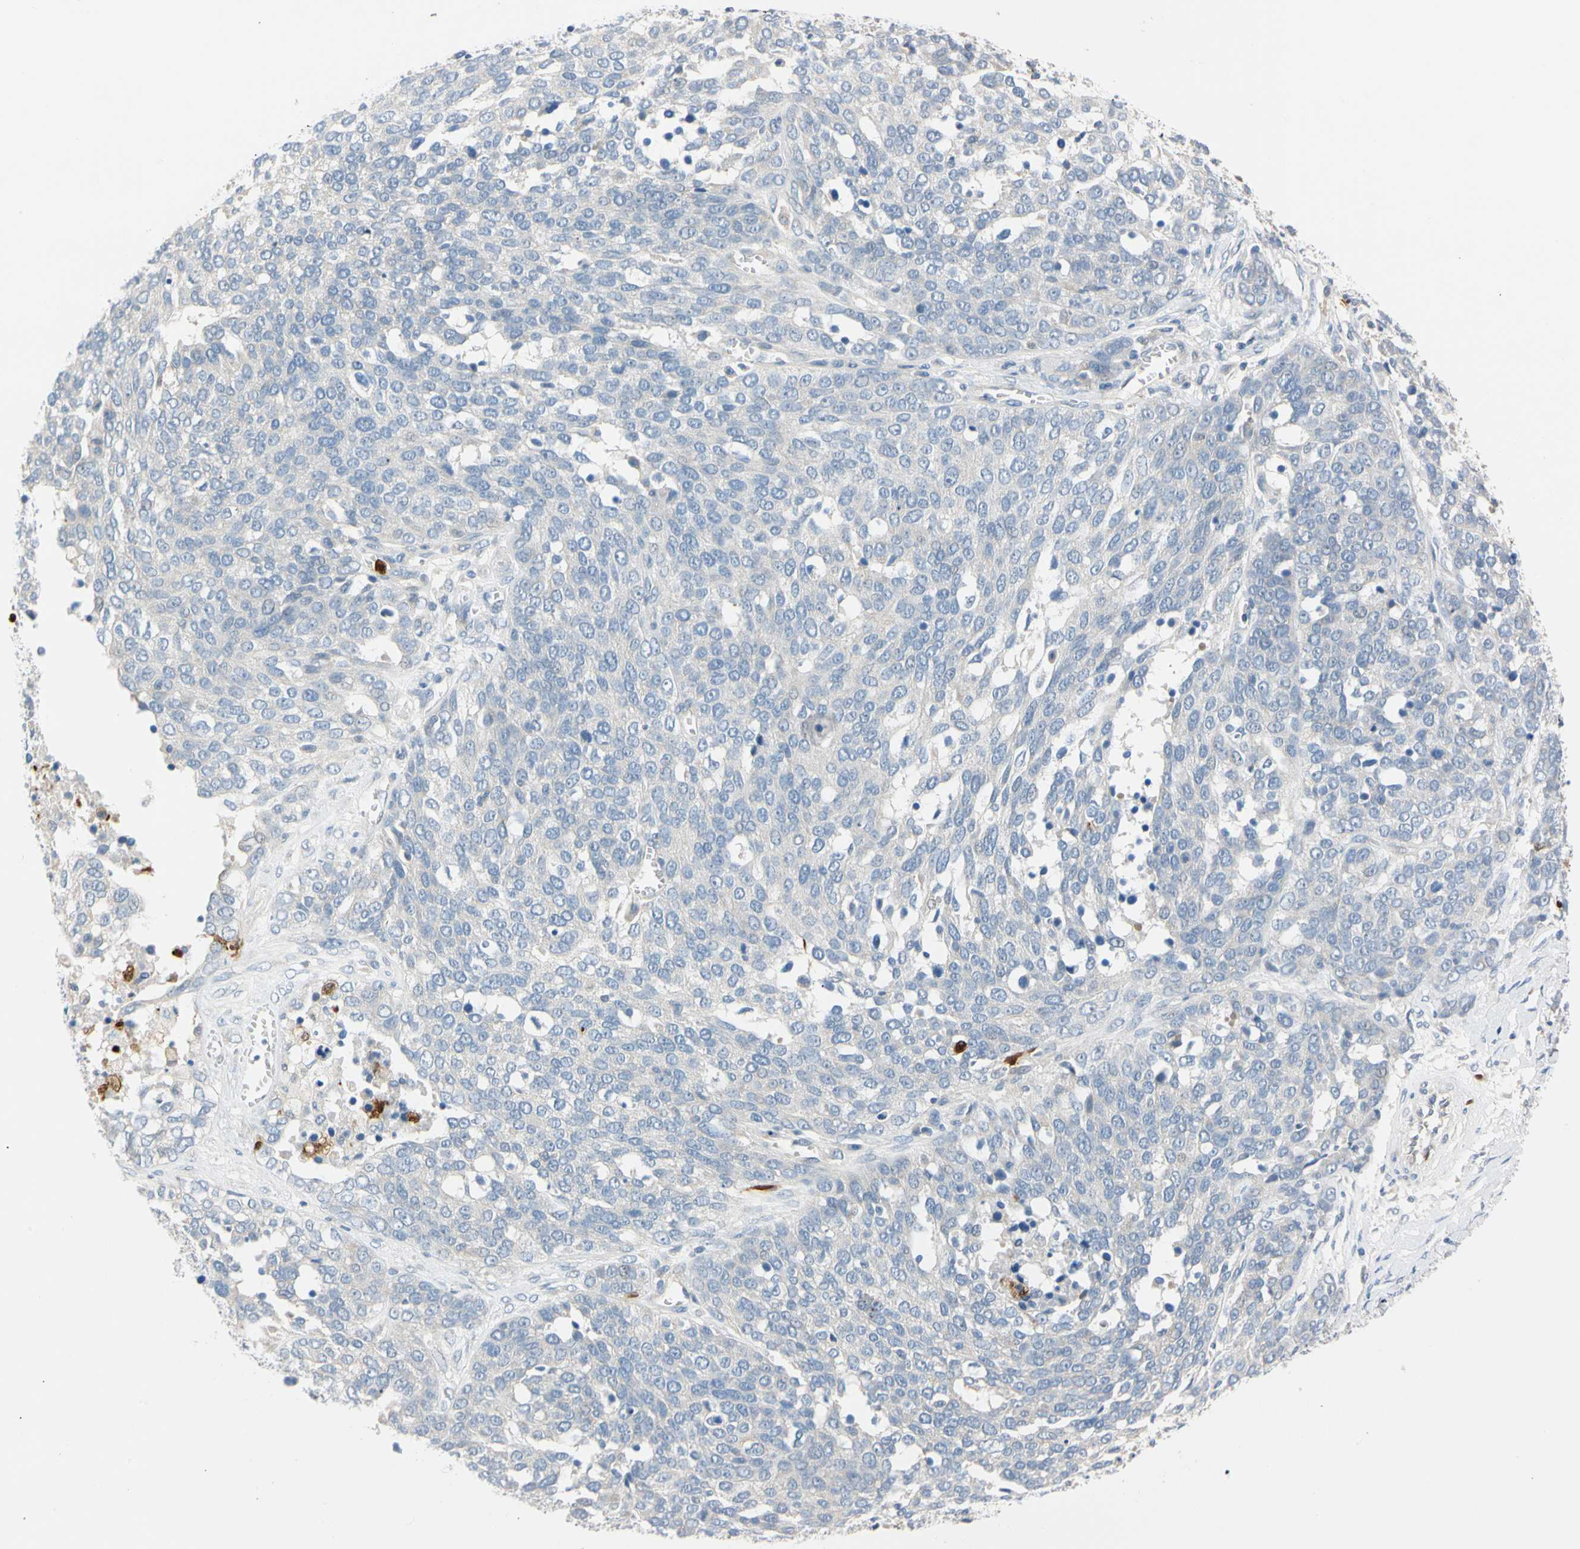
{"staining": {"intensity": "negative", "quantity": "none", "location": "none"}, "tissue": "ovarian cancer", "cell_type": "Tumor cells", "image_type": "cancer", "snomed": [{"axis": "morphology", "description": "Cystadenocarcinoma, serous, NOS"}, {"axis": "topography", "description": "Ovary"}], "caption": "Tumor cells are negative for brown protein staining in ovarian serous cystadenocarcinoma. (Immunohistochemistry, brightfield microscopy, high magnification).", "gene": "TRAF5", "patient": {"sex": "female", "age": 44}}